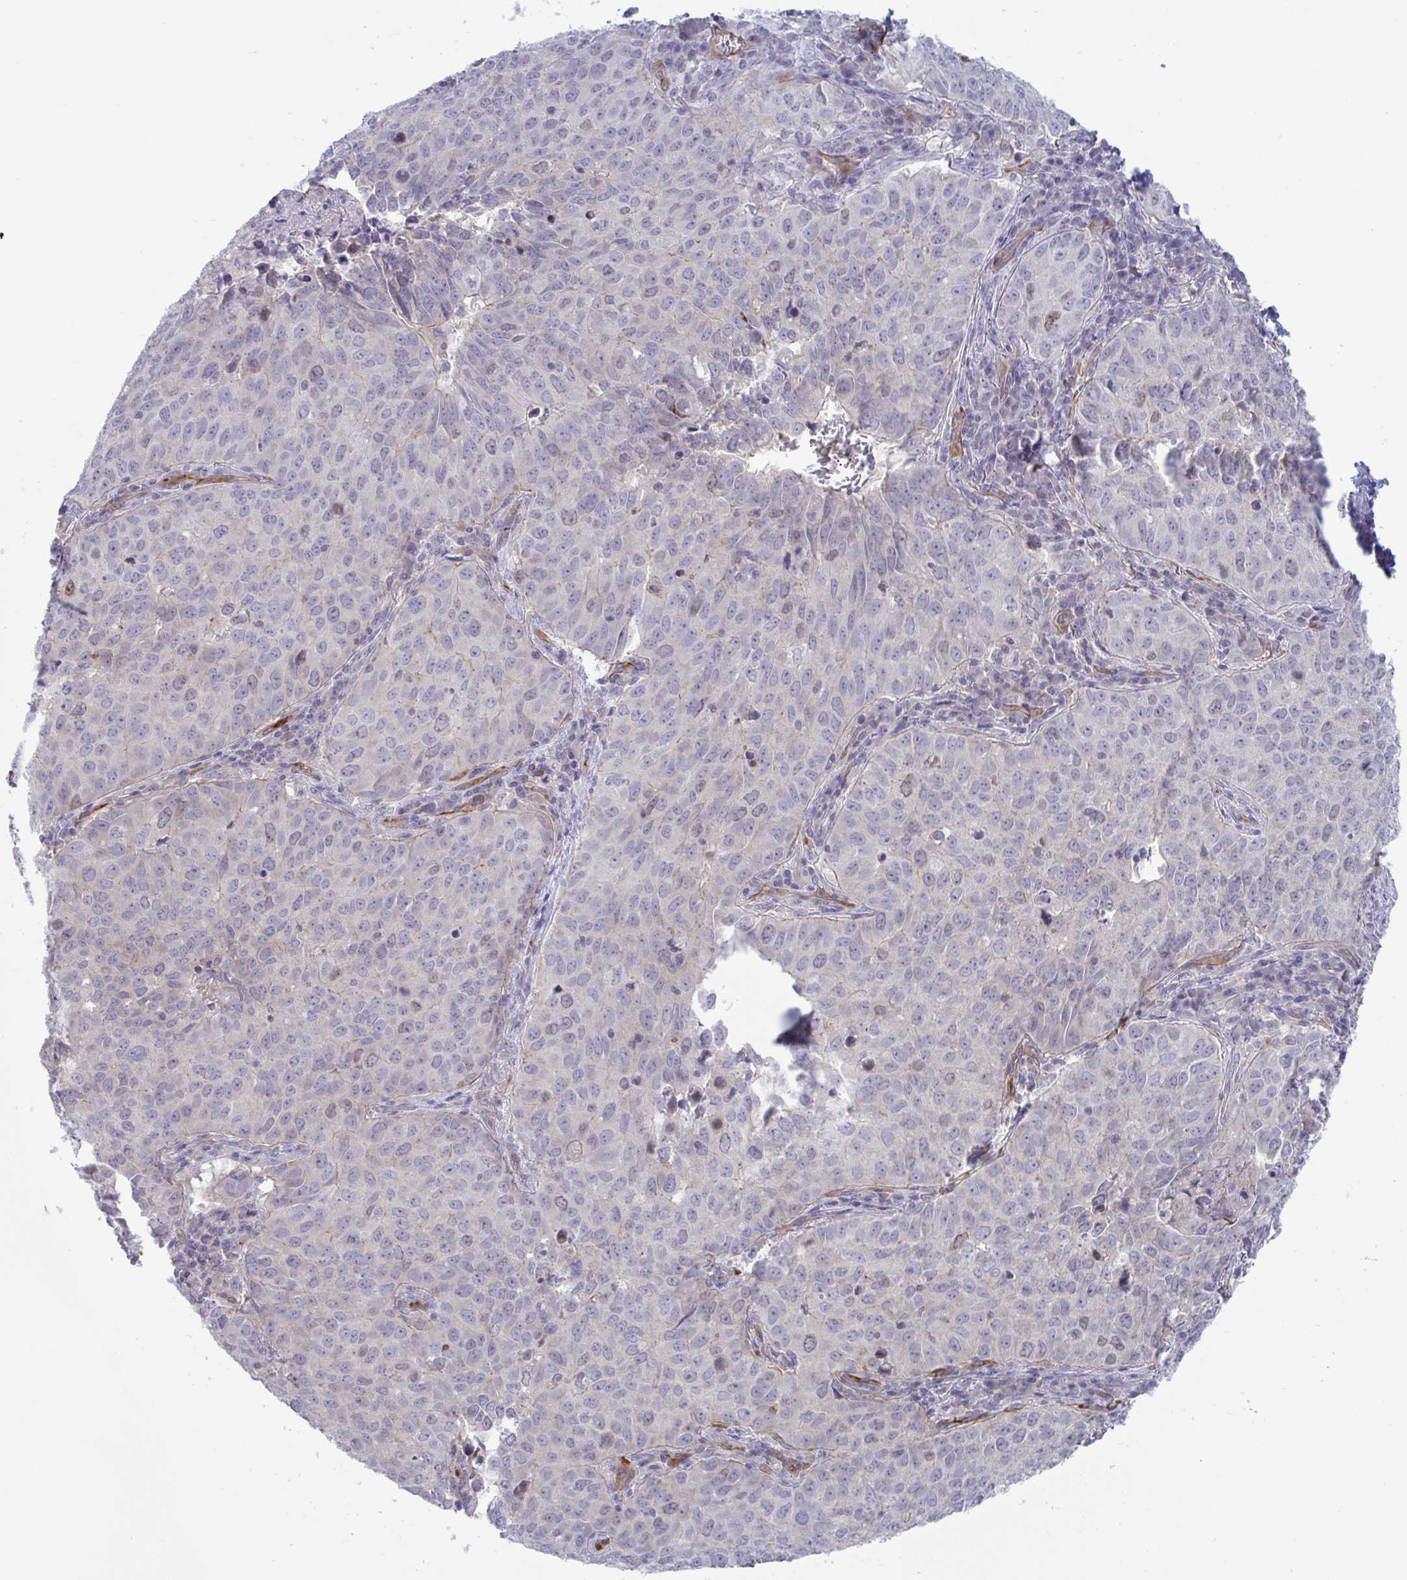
{"staining": {"intensity": "weak", "quantity": "<25%", "location": "nuclear"}, "tissue": "lung cancer", "cell_type": "Tumor cells", "image_type": "cancer", "snomed": [{"axis": "morphology", "description": "Adenocarcinoma, NOS"}, {"axis": "topography", "description": "Lung"}], "caption": "IHC micrograph of lung adenocarcinoma stained for a protein (brown), which exhibits no positivity in tumor cells.", "gene": "STK26", "patient": {"sex": "female", "age": 50}}